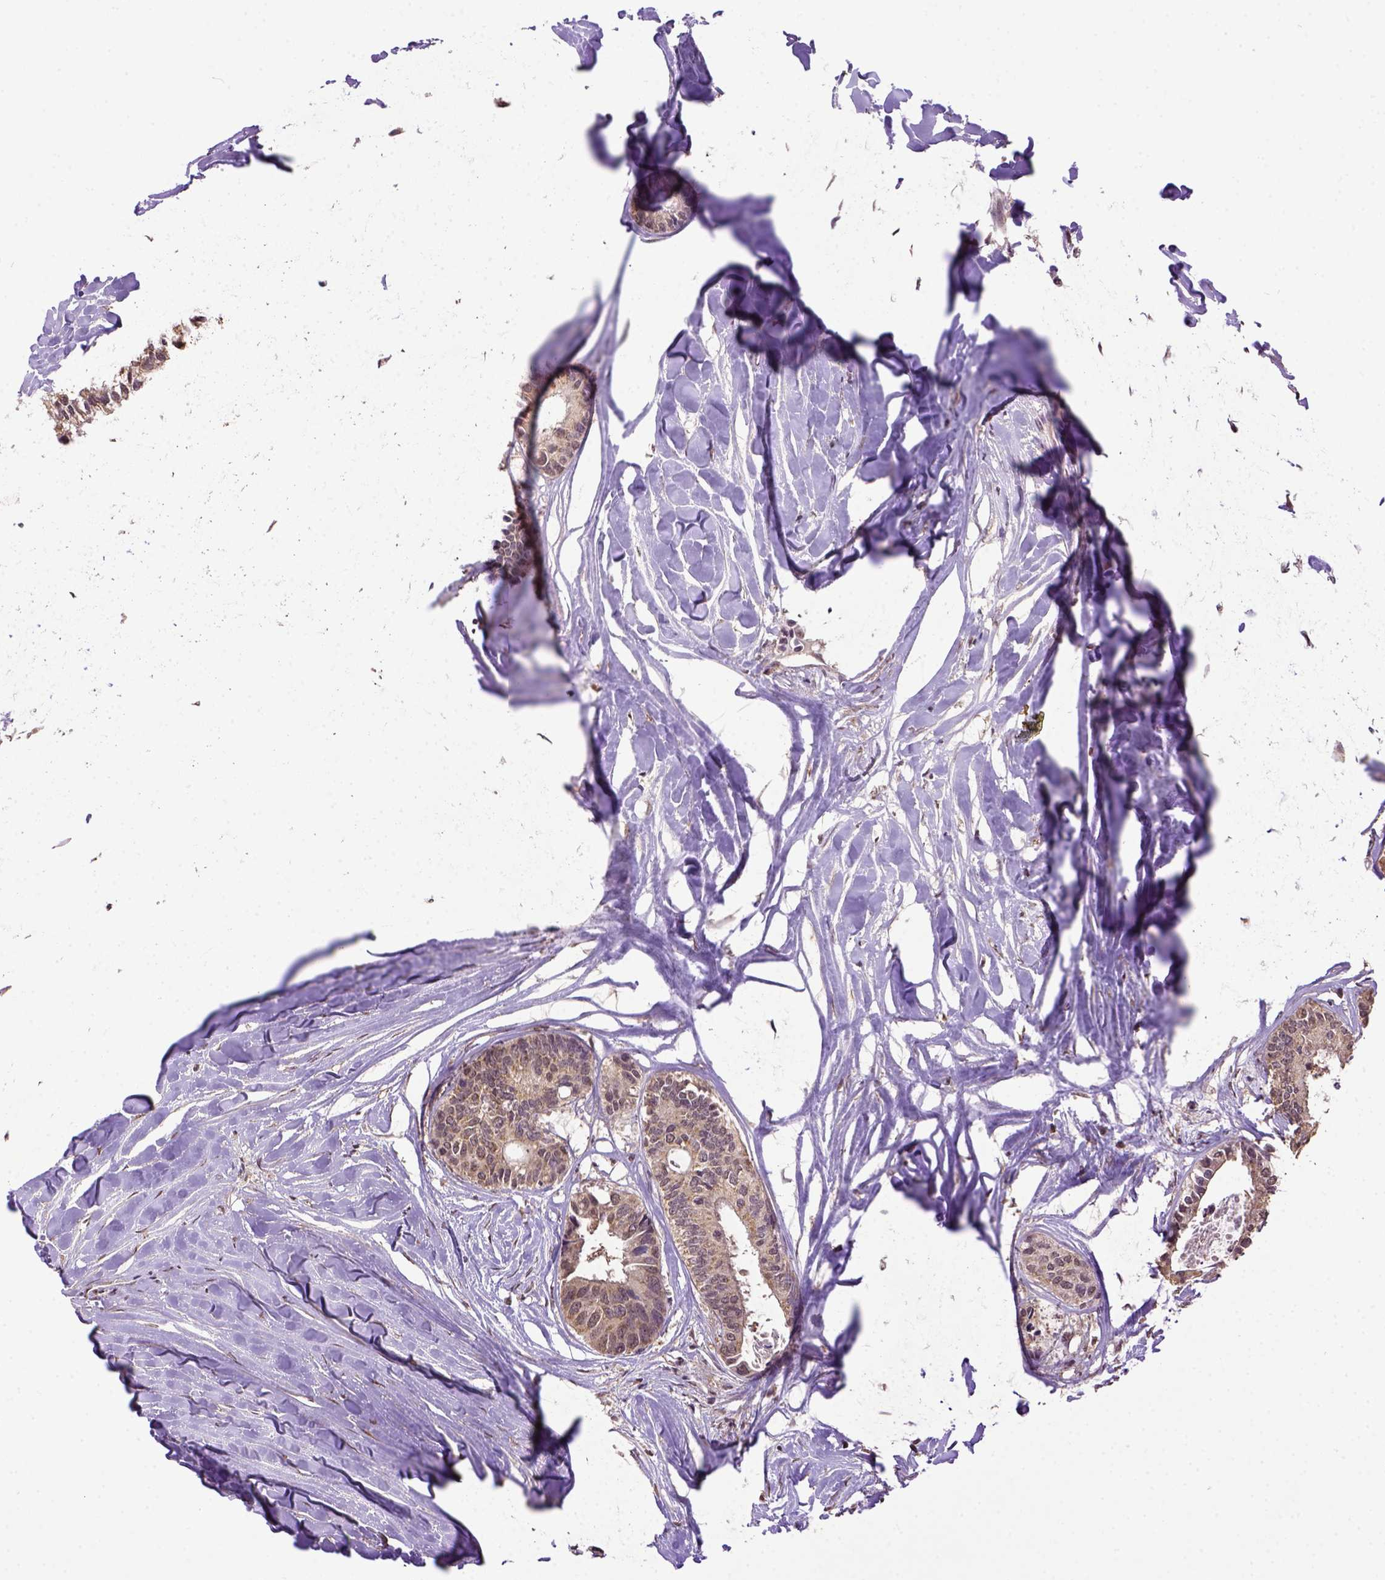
{"staining": {"intensity": "weak", "quantity": ">75%", "location": "cytoplasmic/membranous"}, "tissue": "colorectal cancer", "cell_type": "Tumor cells", "image_type": "cancer", "snomed": [{"axis": "morphology", "description": "Adenocarcinoma, NOS"}, {"axis": "topography", "description": "Colon"}, {"axis": "topography", "description": "Rectum"}], "caption": "IHC of colorectal cancer (adenocarcinoma) displays low levels of weak cytoplasmic/membranous positivity in approximately >75% of tumor cells.", "gene": "WDR17", "patient": {"sex": "male", "age": 57}}